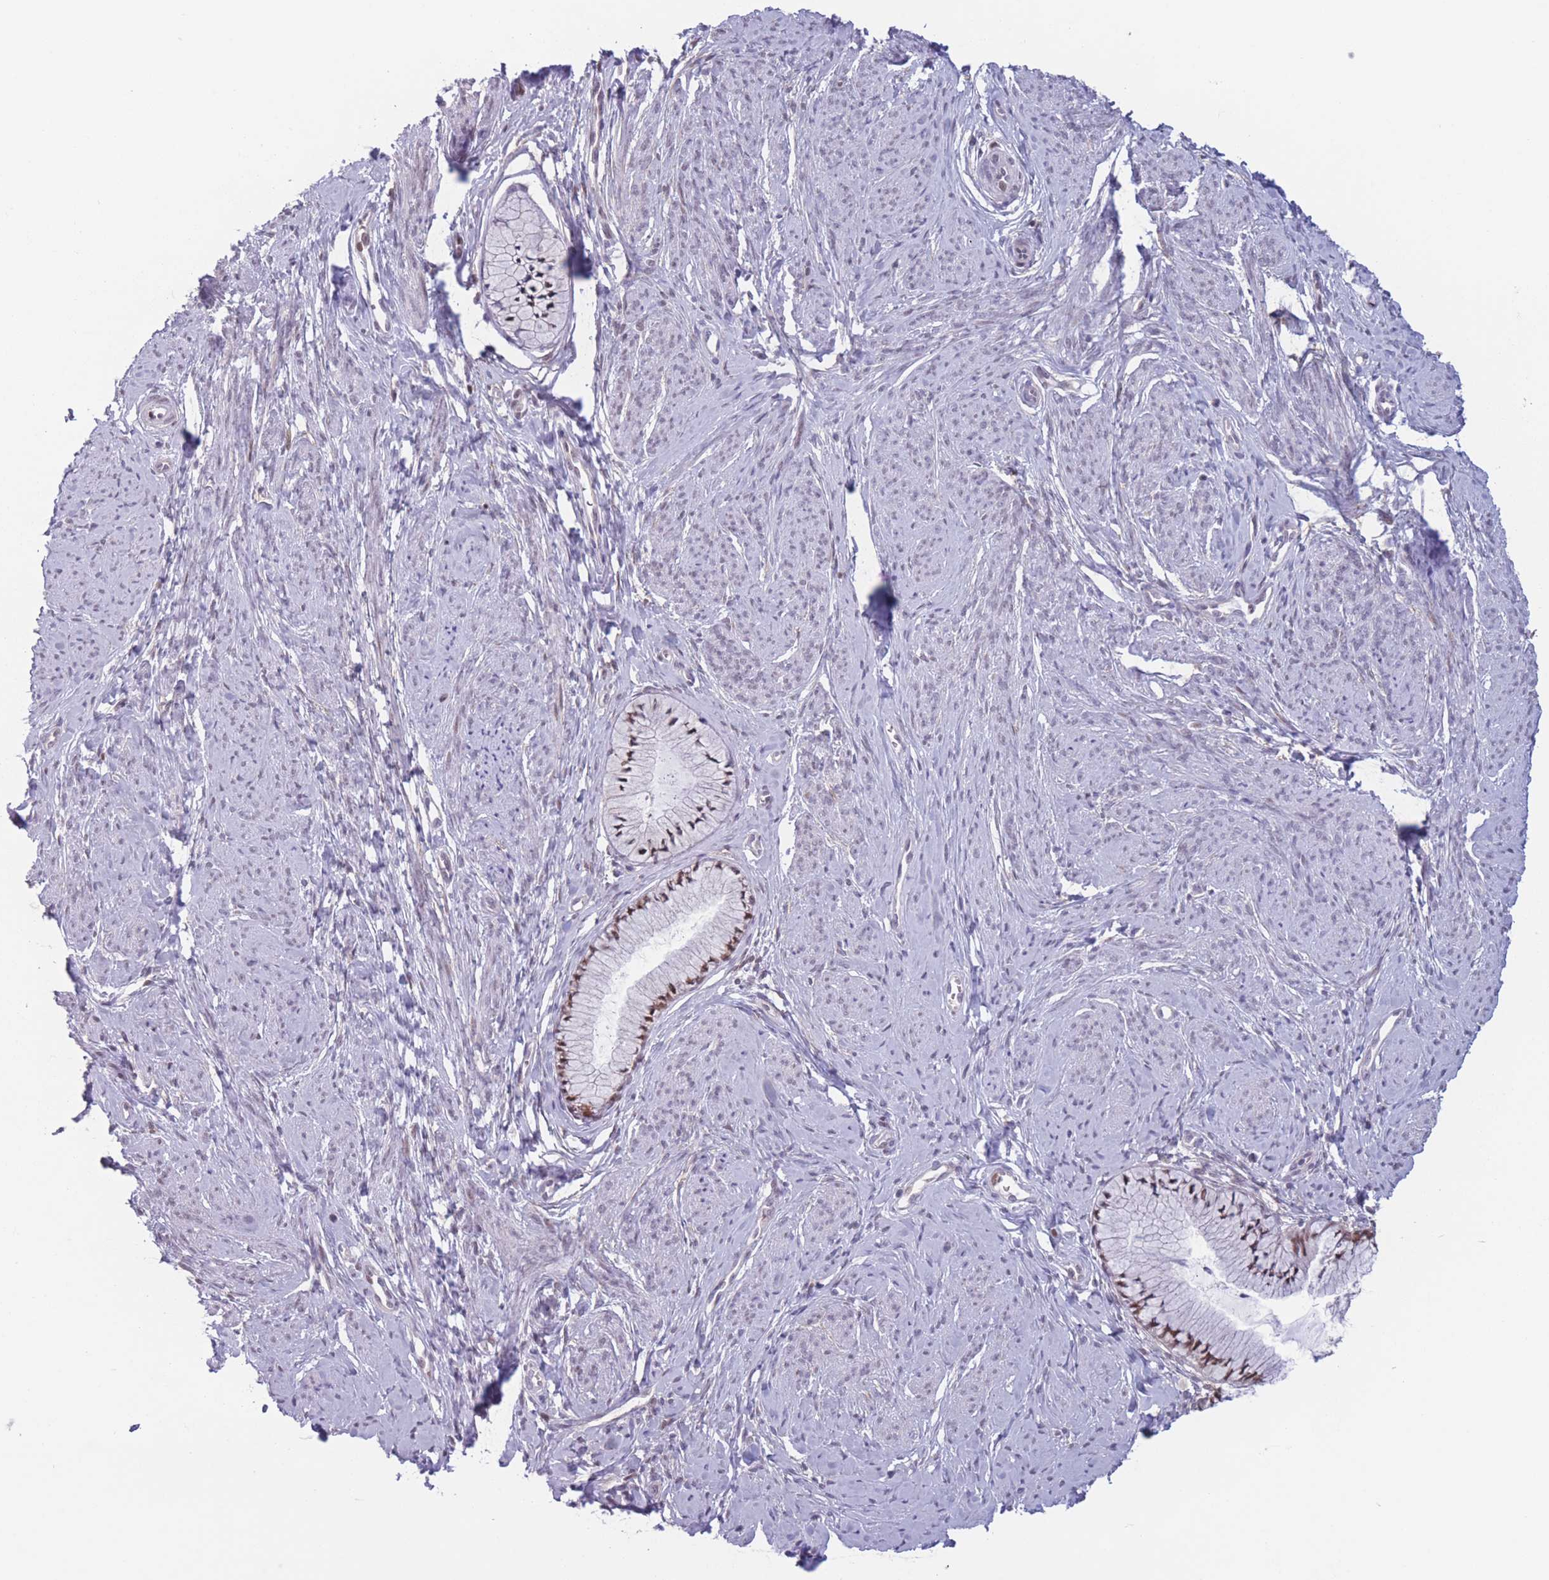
{"staining": {"intensity": "moderate", "quantity": ">75%", "location": "nuclear"}, "tissue": "cervix", "cell_type": "Glandular cells", "image_type": "normal", "snomed": [{"axis": "morphology", "description": "Normal tissue, NOS"}, {"axis": "topography", "description": "Cervix"}], "caption": "IHC staining of benign cervix, which demonstrates medium levels of moderate nuclear staining in approximately >75% of glandular cells indicating moderate nuclear protein staining. The staining was performed using DAB (3,3'-diaminobenzidine) (brown) for protein detection and nuclei were counterstained in hematoxylin (blue).", "gene": "ENSG00000267179", "patient": {"sex": "female", "age": 42}}